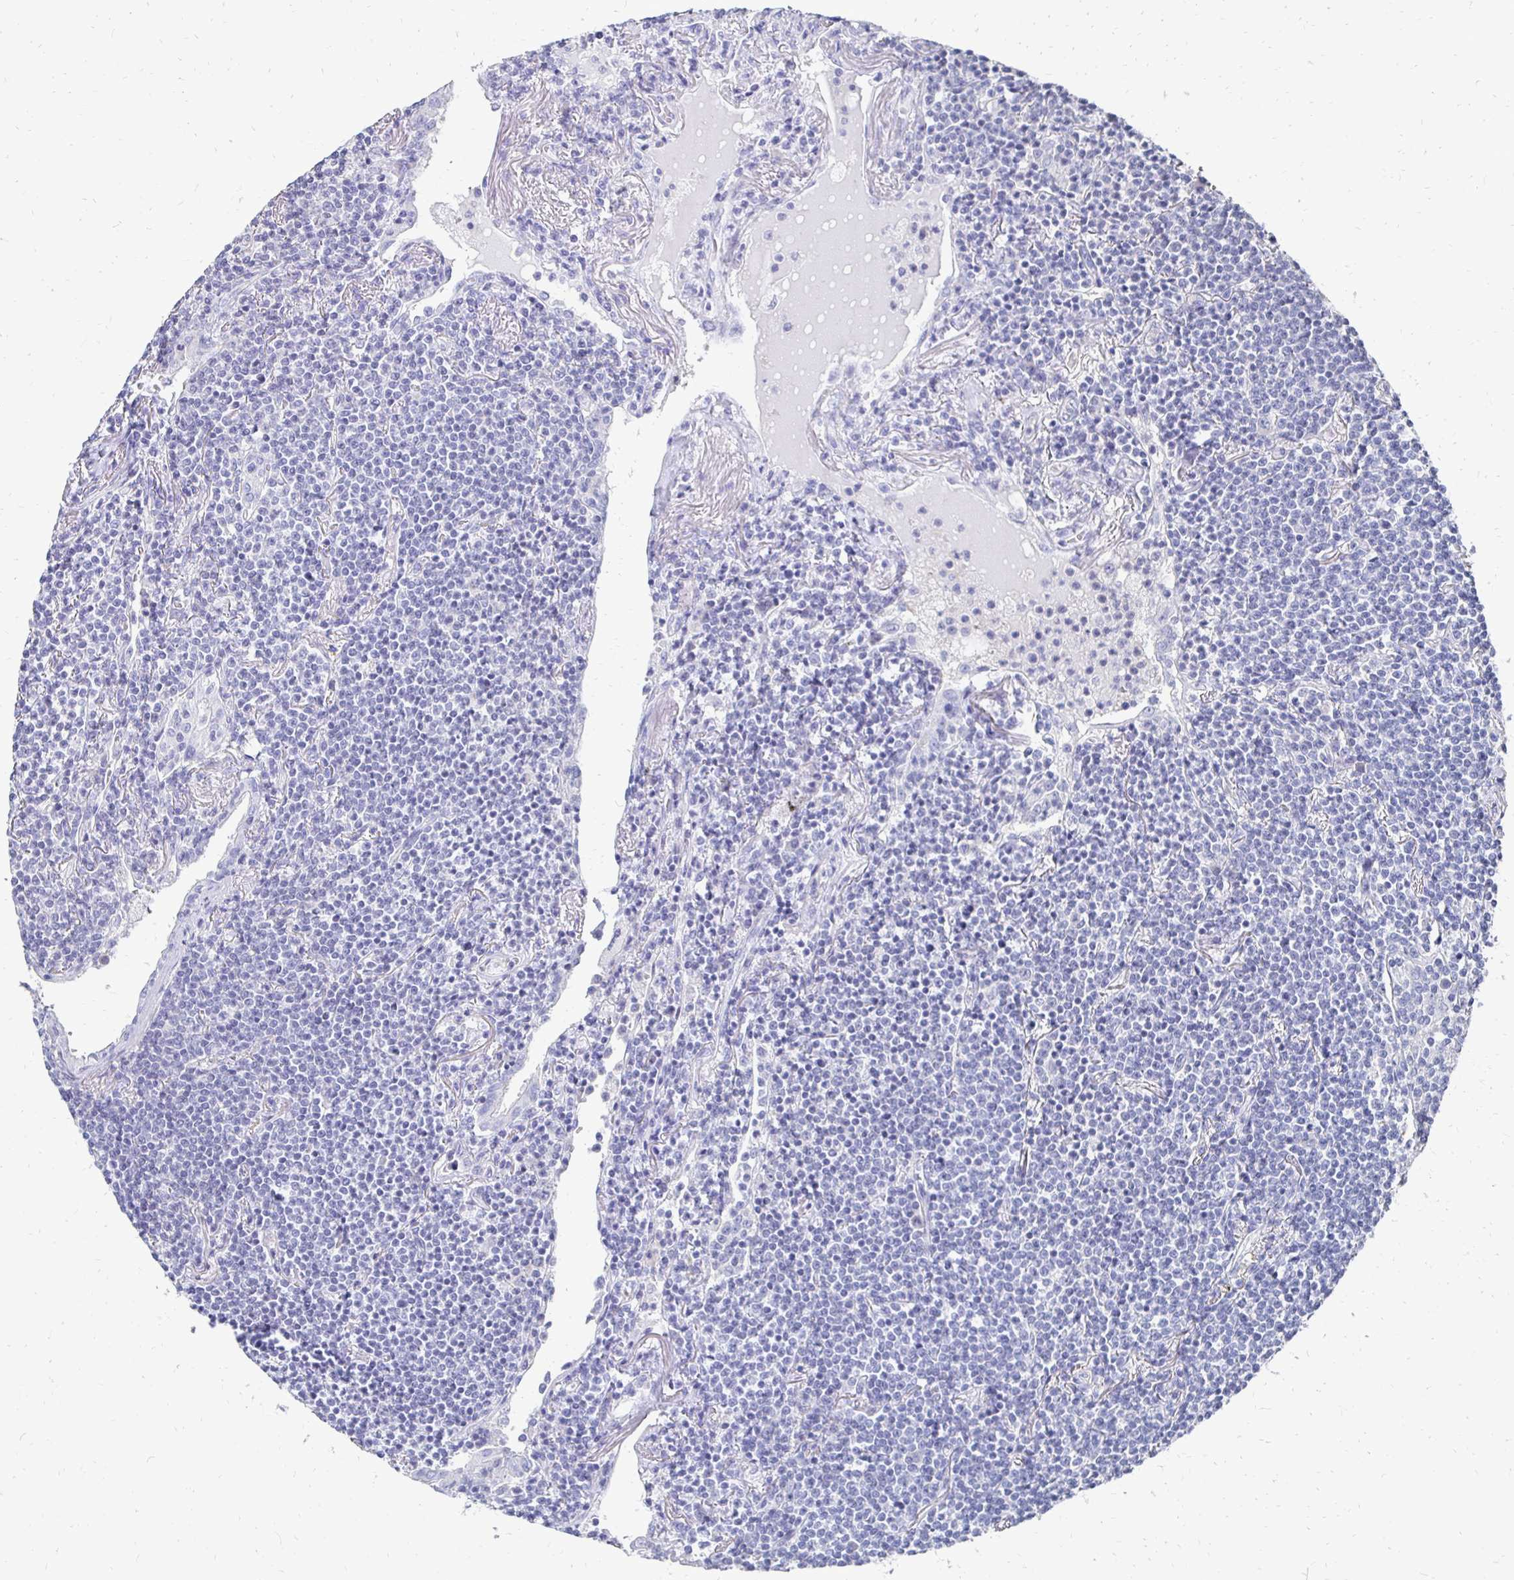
{"staining": {"intensity": "negative", "quantity": "none", "location": "none"}, "tissue": "lymphoma", "cell_type": "Tumor cells", "image_type": "cancer", "snomed": [{"axis": "morphology", "description": "Malignant lymphoma, non-Hodgkin's type, Low grade"}, {"axis": "topography", "description": "Lung"}], "caption": "Immunohistochemical staining of lymphoma demonstrates no significant staining in tumor cells.", "gene": "SYCP3", "patient": {"sex": "female", "age": 71}}